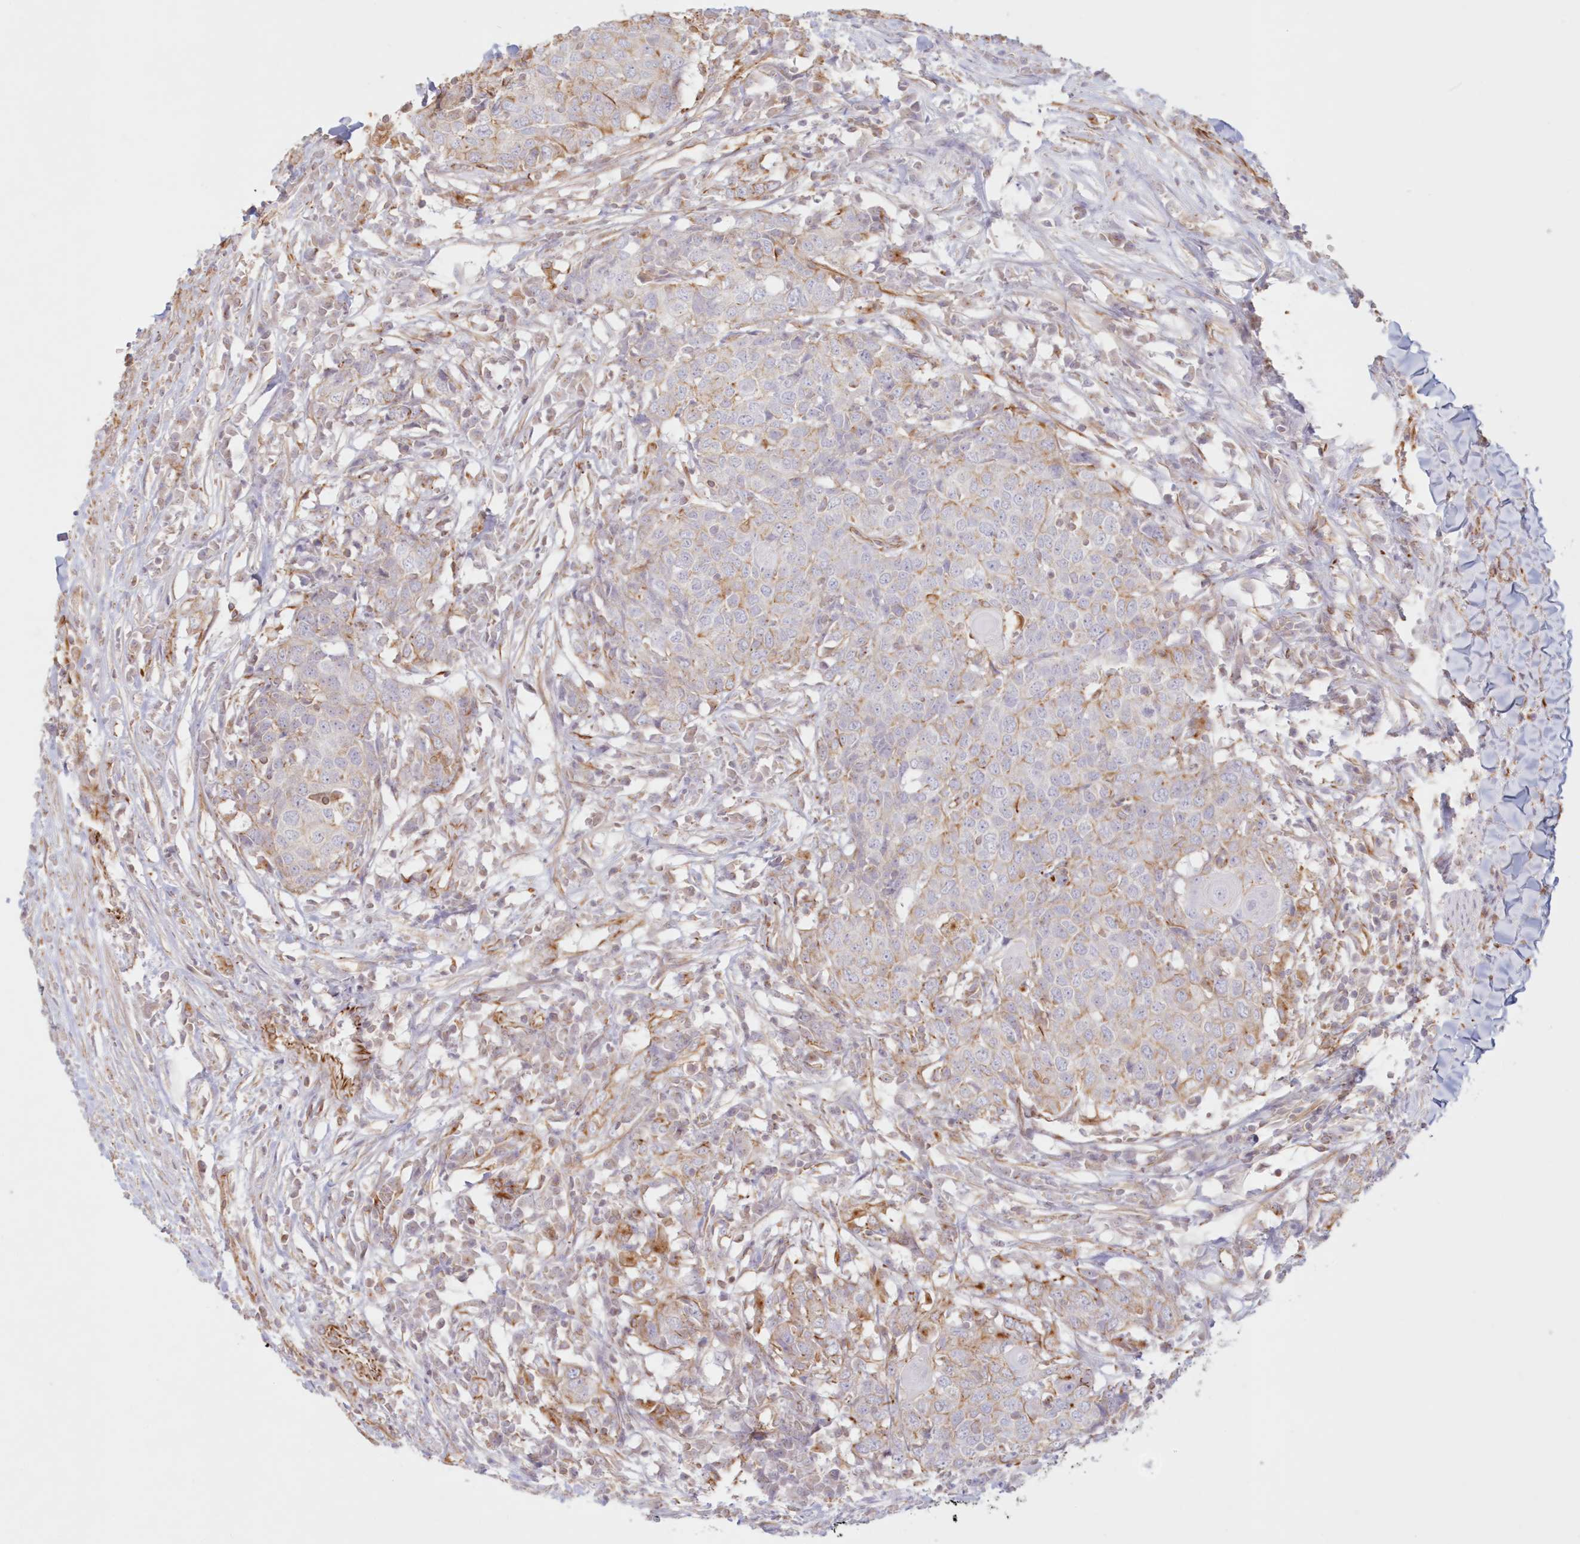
{"staining": {"intensity": "negative", "quantity": "none", "location": "none"}, "tissue": "head and neck cancer", "cell_type": "Tumor cells", "image_type": "cancer", "snomed": [{"axis": "morphology", "description": "Squamous cell carcinoma, NOS"}, {"axis": "topography", "description": "Head-Neck"}], "caption": "Immunohistochemical staining of human head and neck cancer shows no significant expression in tumor cells.", "gene": "DMRTB1", "patient": {"sex": "male", "age": 66}}